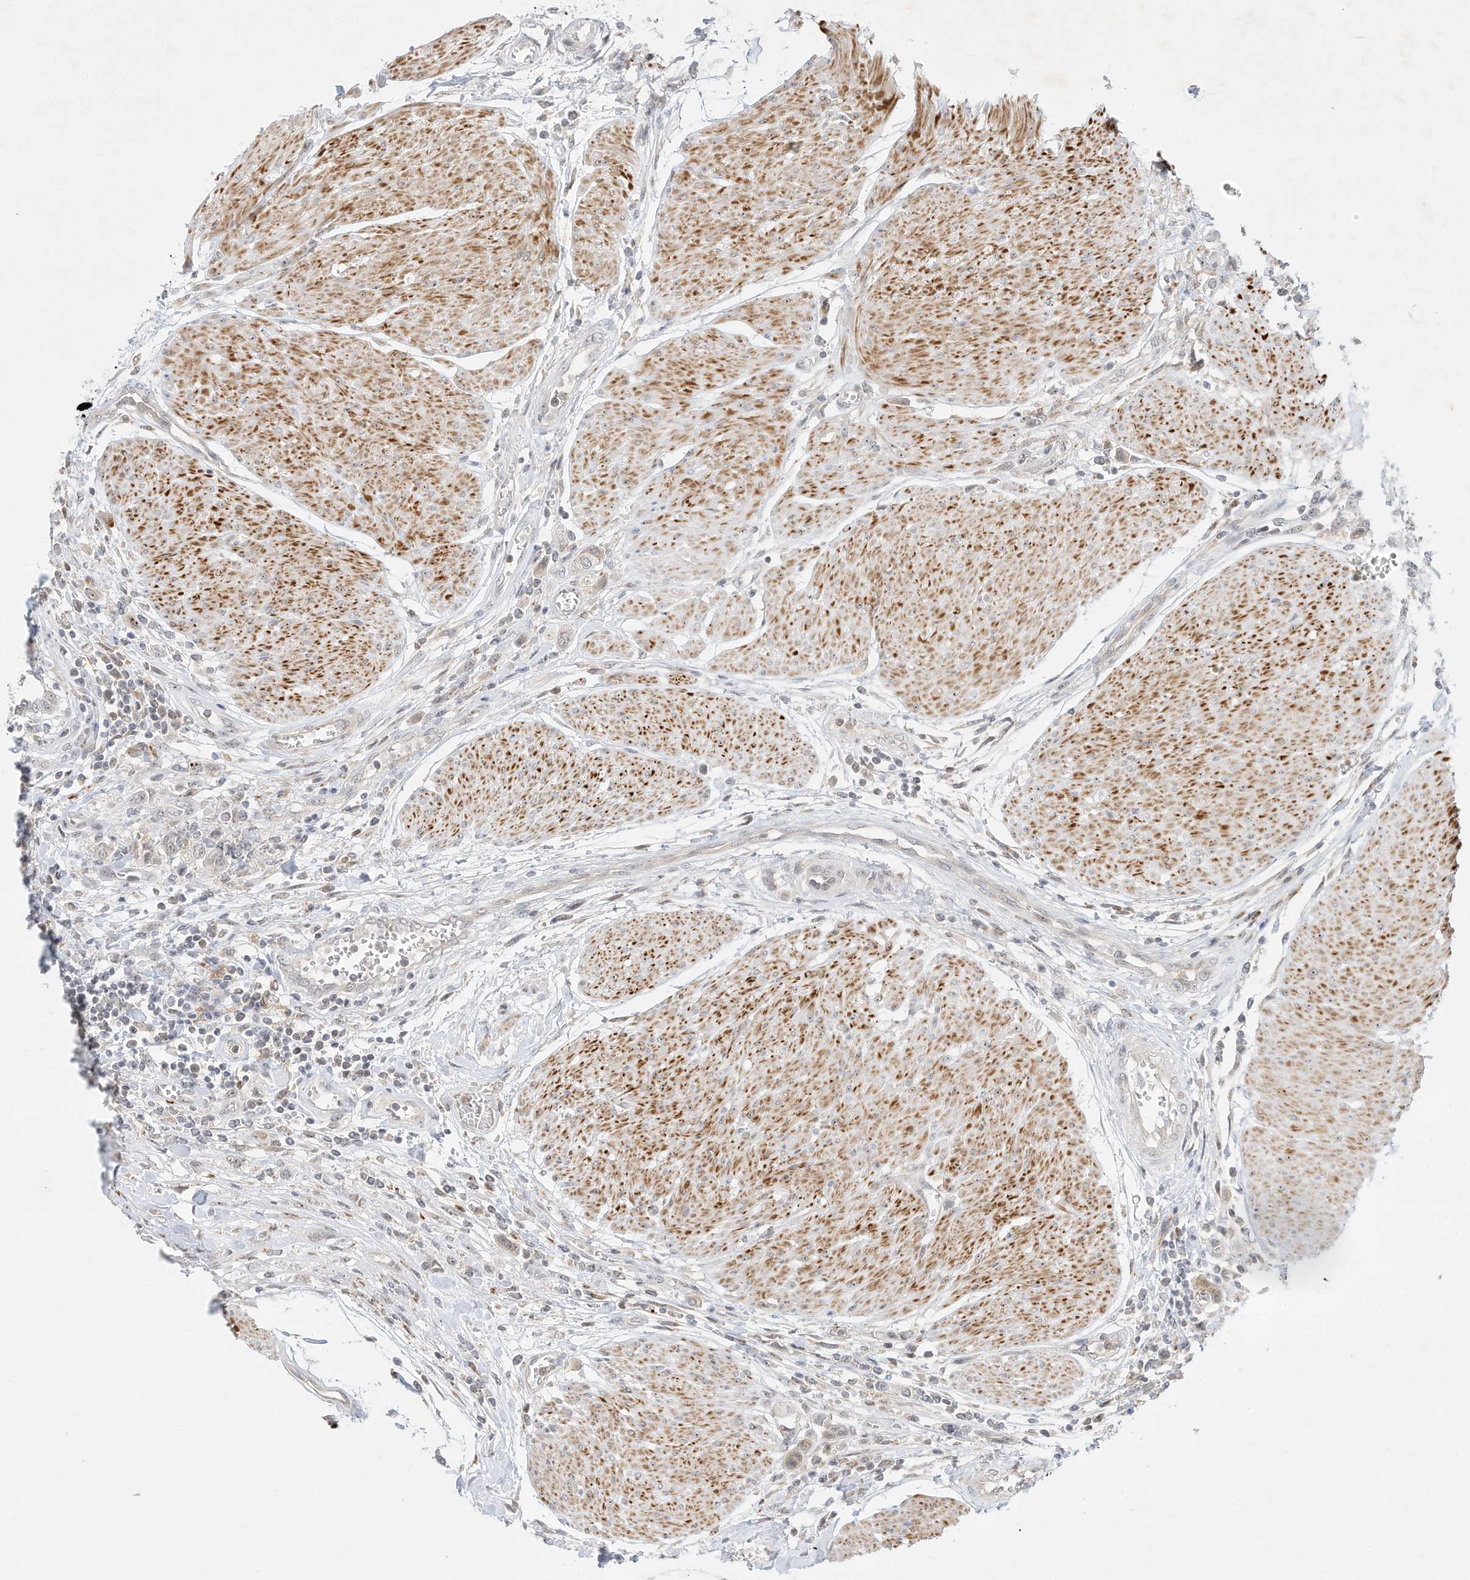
{"staining": {"intensity": "negative", "quantity": "none", "location": "none"}, "tissue": "urothelial cancer", "cell_type": "Tumor cells", "image_type": "cancer", "snomed": [{"axis": "morphology", "description": "Urothelial carcinoma, High grade"}, {"axis": "topography", "description": "Urinary bladder"}], "caption": "DAB (3,3'-diaminobenzidine) immunohistochemical staining of urothelial carcinoma (high-grade) shows no significant expression in tumor cells.", "gene": "PAK6", "patient": {"sex": "male", "age": 50}}